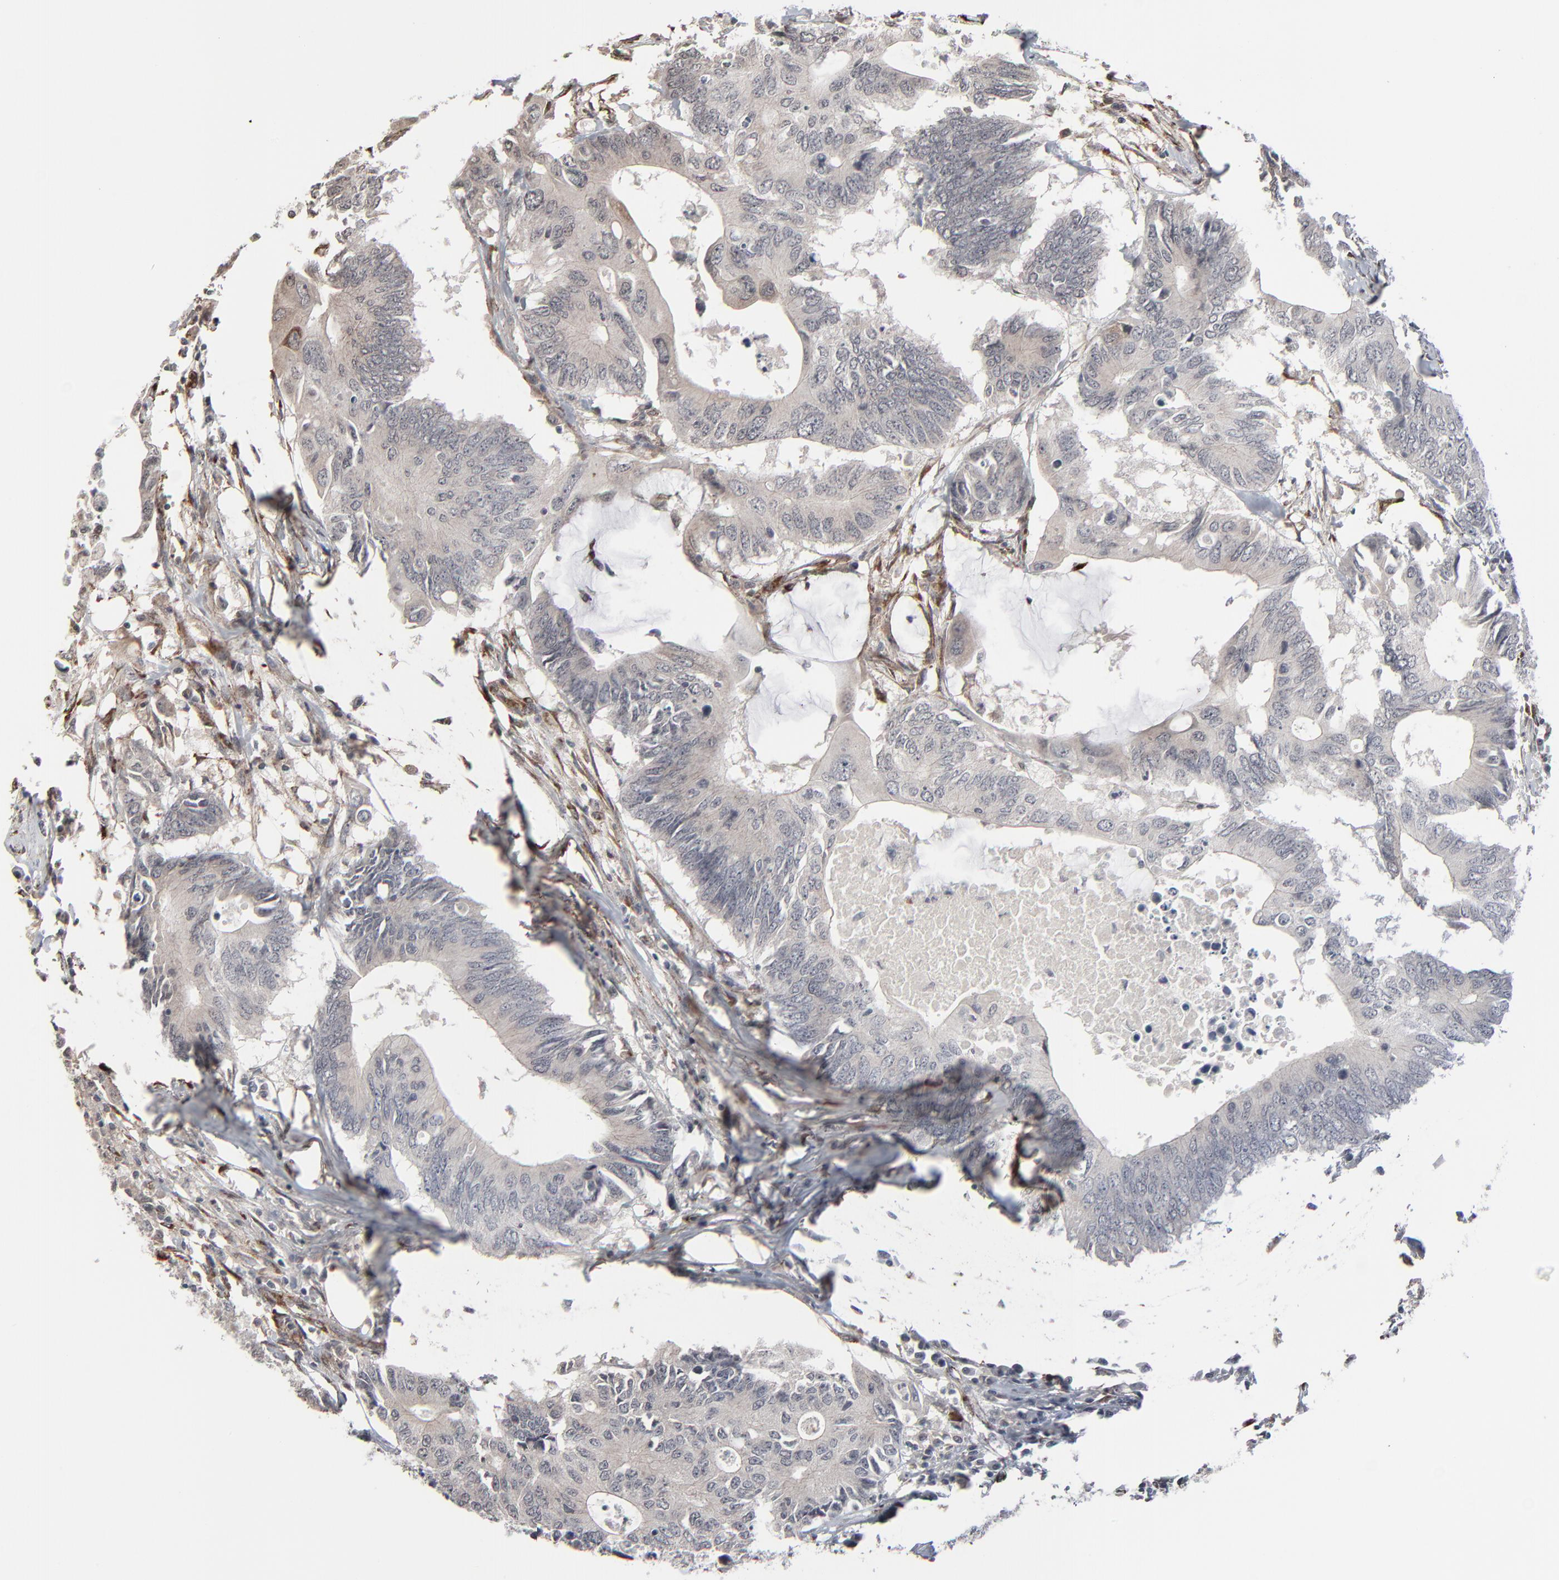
{"staining": {"intensity": "weak", "quantity": ">75%", "location": "cytoplasmic/membranous"}, "tissue": "colorectal cancer", "cell_type": "Tumor cells", "image_type": "cancer", "snomed": [{"axis": "morphology", "description": "Adenocarcinoma, NOS"}, {"axis": "topography", "description": "Colon"}], "caption": "Immunohistochemical staining of colorectal cancer shows low levels of weak cytoplasmic/membranous protein expression in about >75% of tumor cells.", "gene": "CTNND1", "patient": {"sex": "male", "age": 71}}